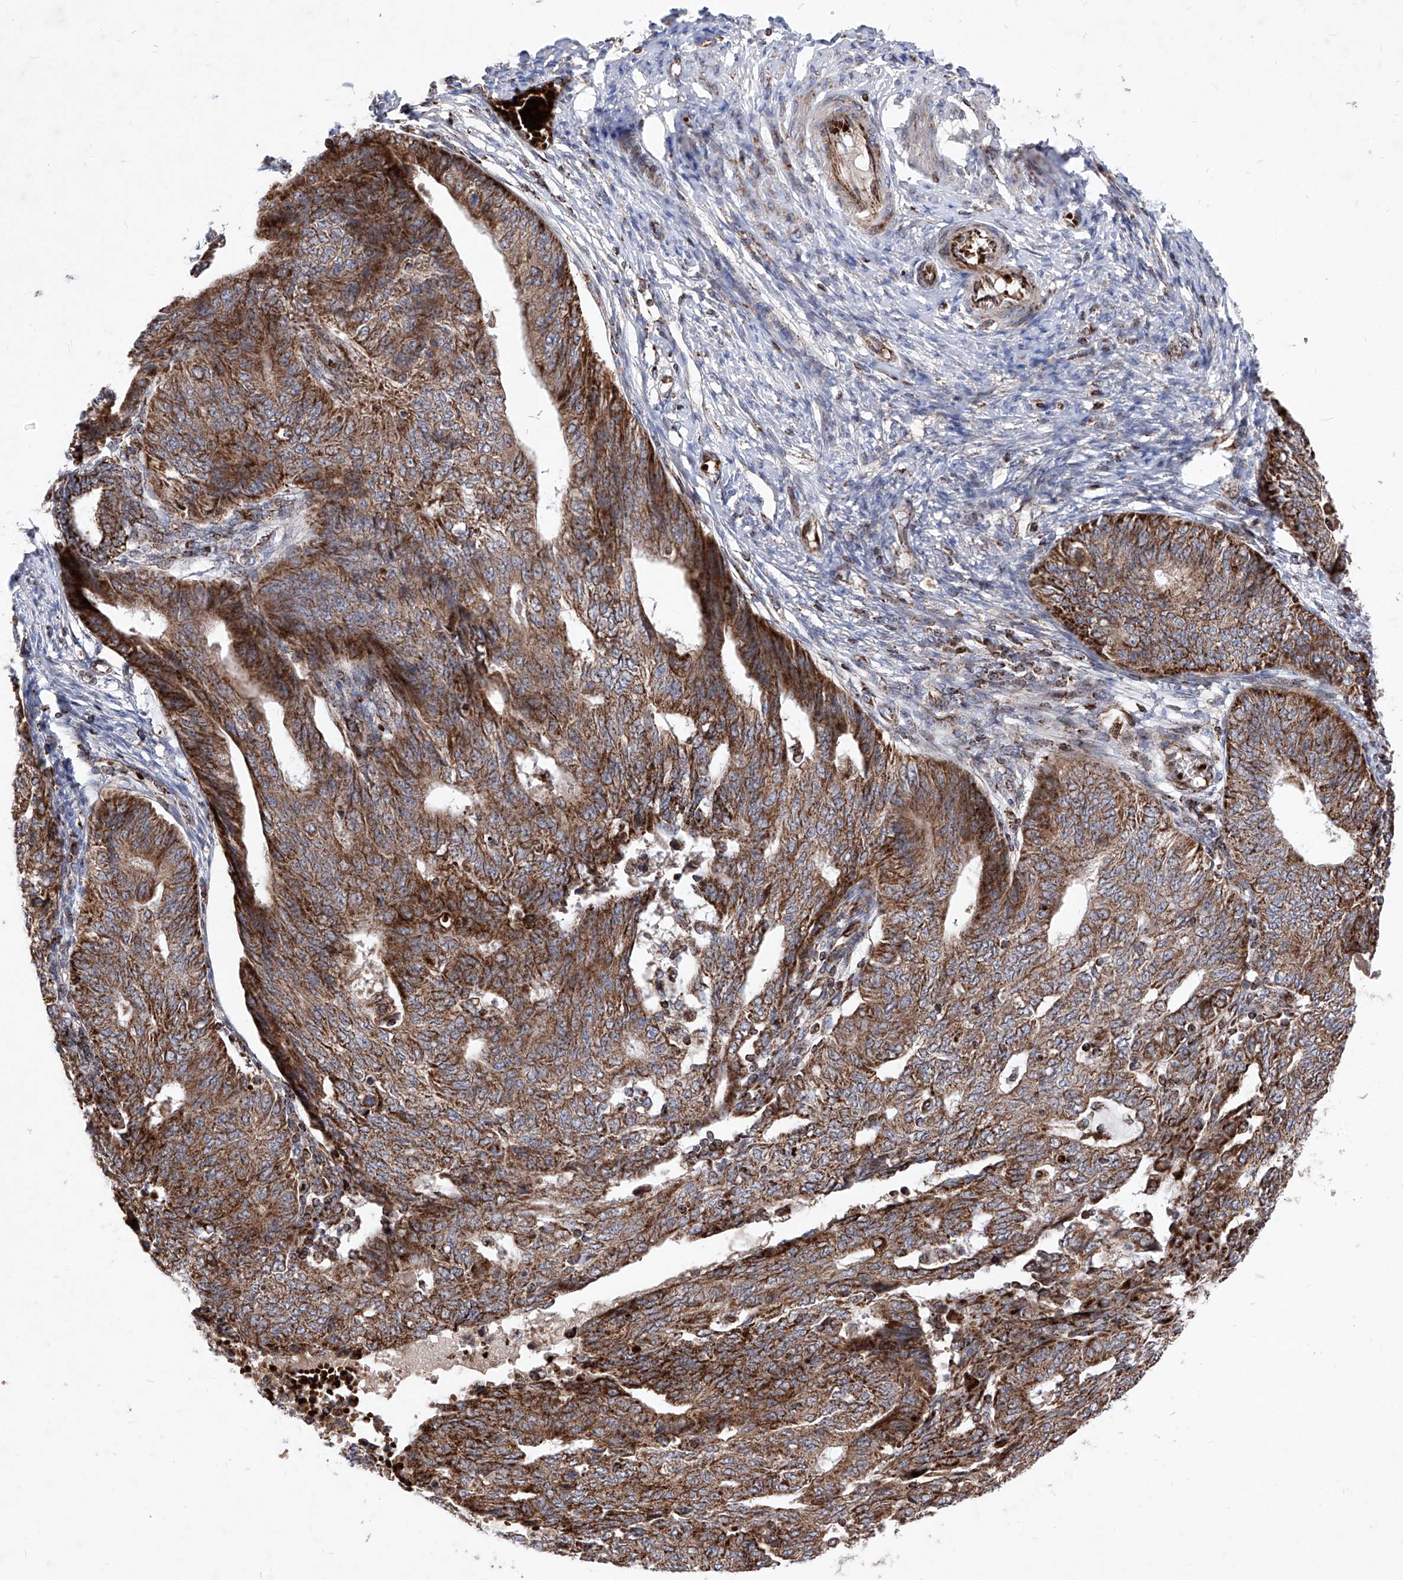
{"staining": {"intensity": "strong", "quantity": ">75%", "location": "cytoplasmic/membranous"}, "tissue": "endometrial cancer", "cell_type": "Tumor cells", "image_type": "cancer", "snomed": [{"axis": "morphology", "description": "Adenocarcinoma, NOS"}, {"axis": "topography", "description": "Endometrium"}], "caption": "Protein staining of endometrial adenocarcinoma tissue exhibits strong cytoplasmic/membranous positivity in approximately >75% of tumor cells. Ihc stains the protein in brown and the nuclei are stained blue.", "gene": "SEMA6A", "patient": {"sex": "female", "age": 32}}